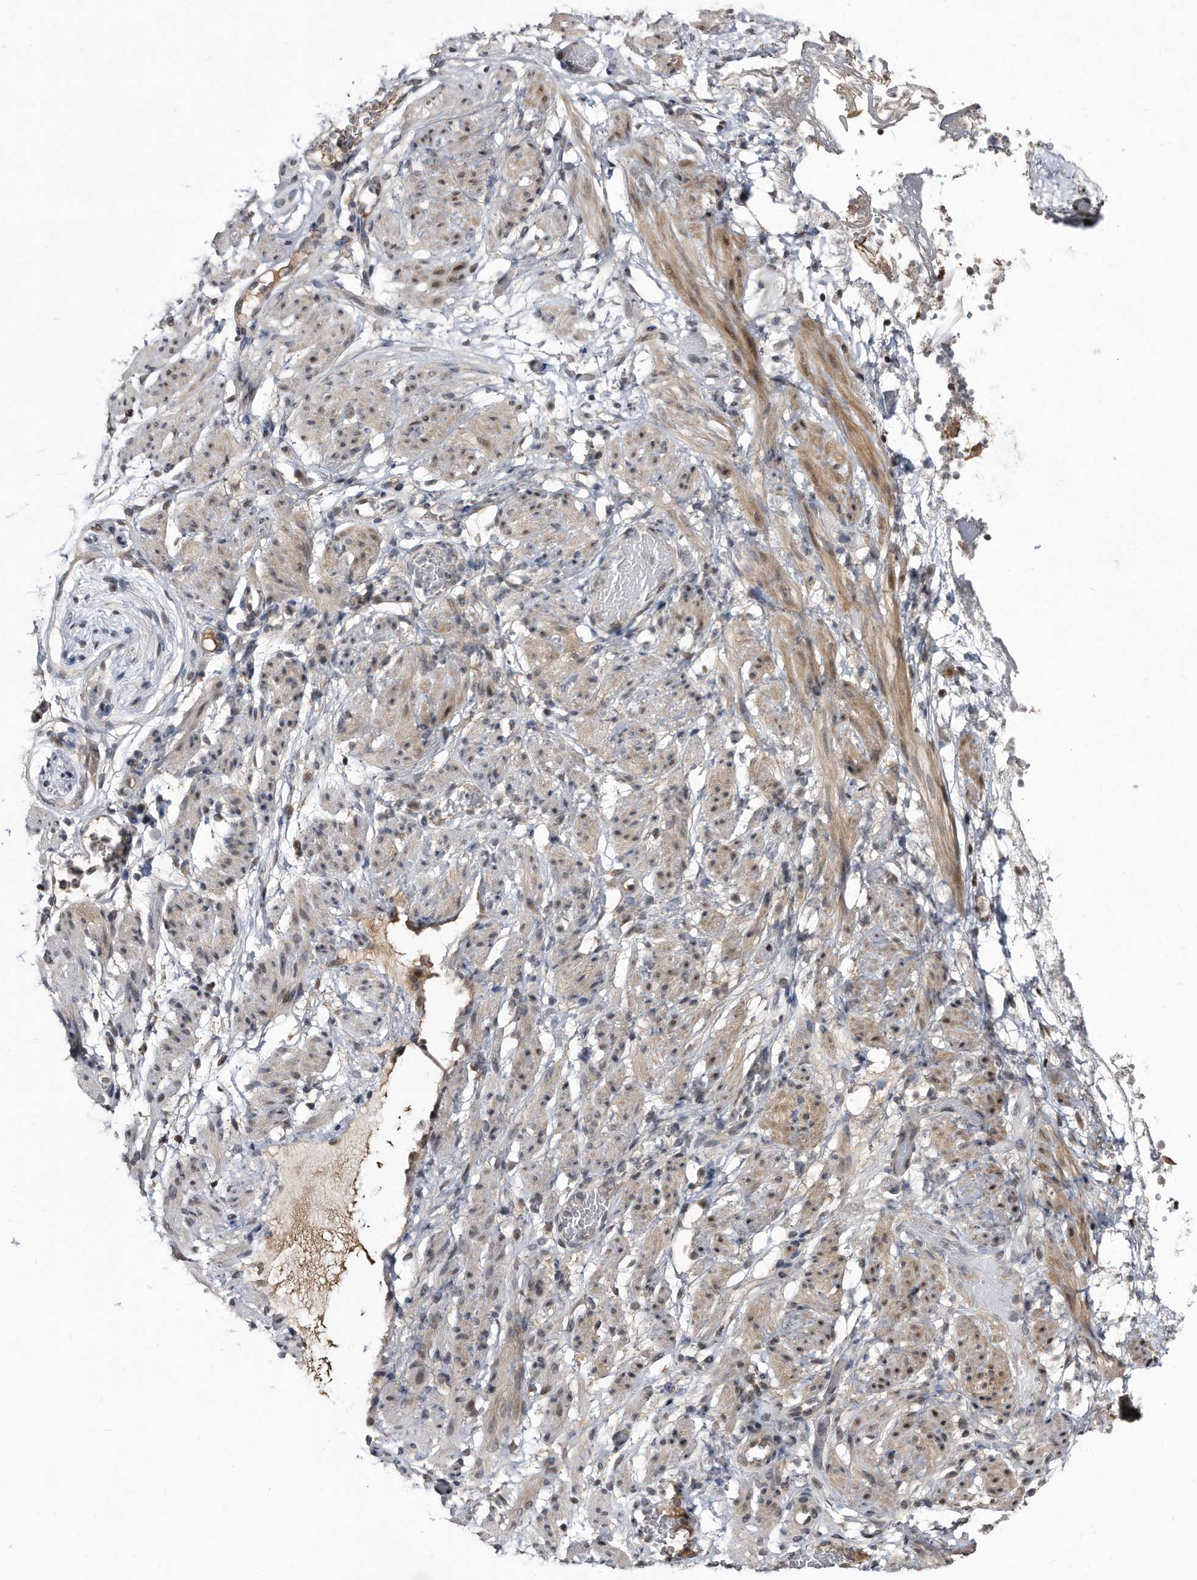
{"staining": {"intensity": "moderate", "quantity": ">75%", "location": "cytoplasmic/membranous"}, "tissue": "soft tissue", "cell_type": "Chondrocytes", "image_type": "normal", "snomed": [{"axis": "morphology", "description": "Normal tissue, NOS"}, {"axis": "topography", "description": "Smooth muscle"}, {"axis": "topography", "description": "Peripheral nerve tissue"}], "caption": "Immunohistochemical staining of normal human soft tissue reveals >75% levels of moderate cytoplasmic/membranous protein staining in about >75% of chondrocytes. (IHC, brightfield microscopy, high magnification).", "gene": "RAD23B", "patient": {"sex": "female", "age": 39}}